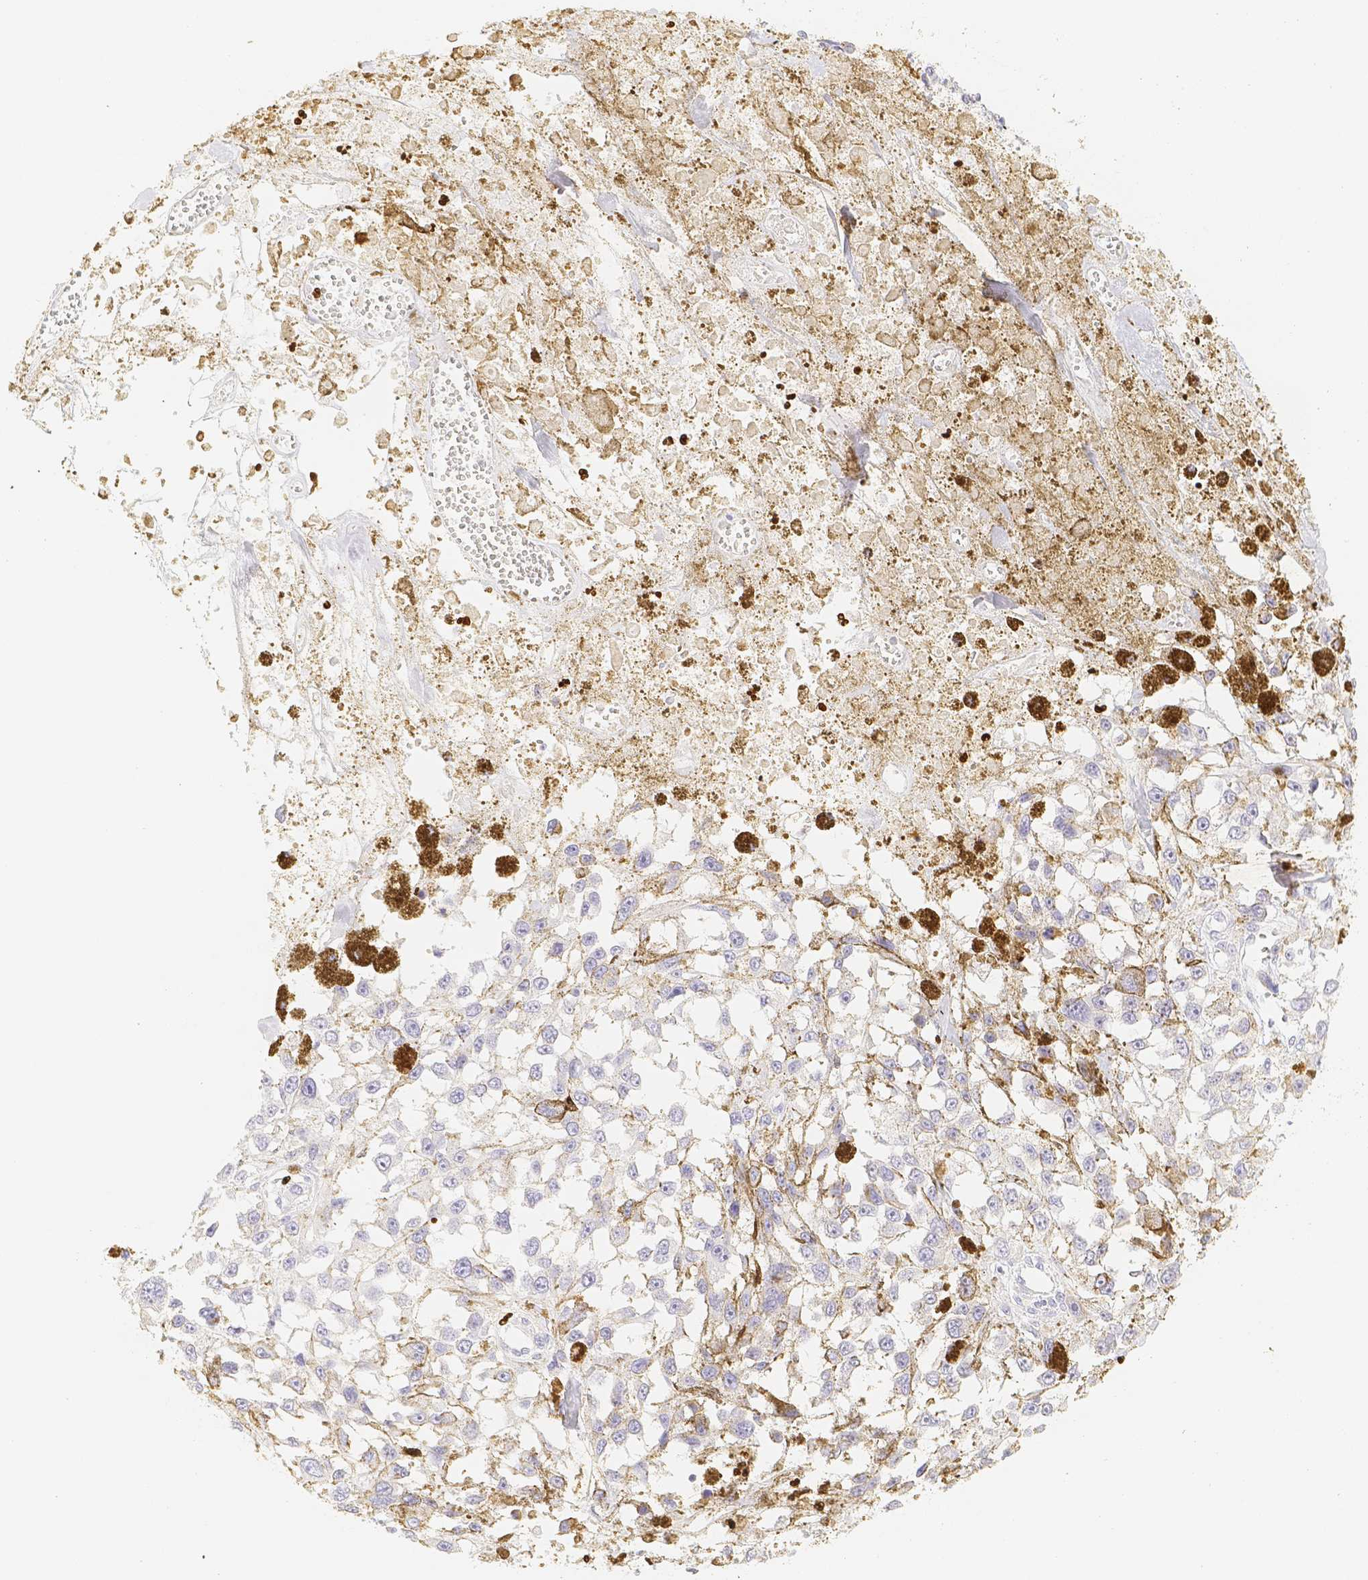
{"staining": {"intensity": "negative", "quantity": "none", "location": "none"}, "tissue": "melanoma", "cell_type": "Tumor cells", "image_type": "cancer", "snomed": [{"axis": "morphology", "description": "Malignant melanoma, Metastatic site"}, {"axis": "topography", "description": "Lymph node"}], "caption": "Tumor cells are negative for protein expression in human melanoma.", "gene": "PADI4", "patient": {"sex": "male", "age": 59}}